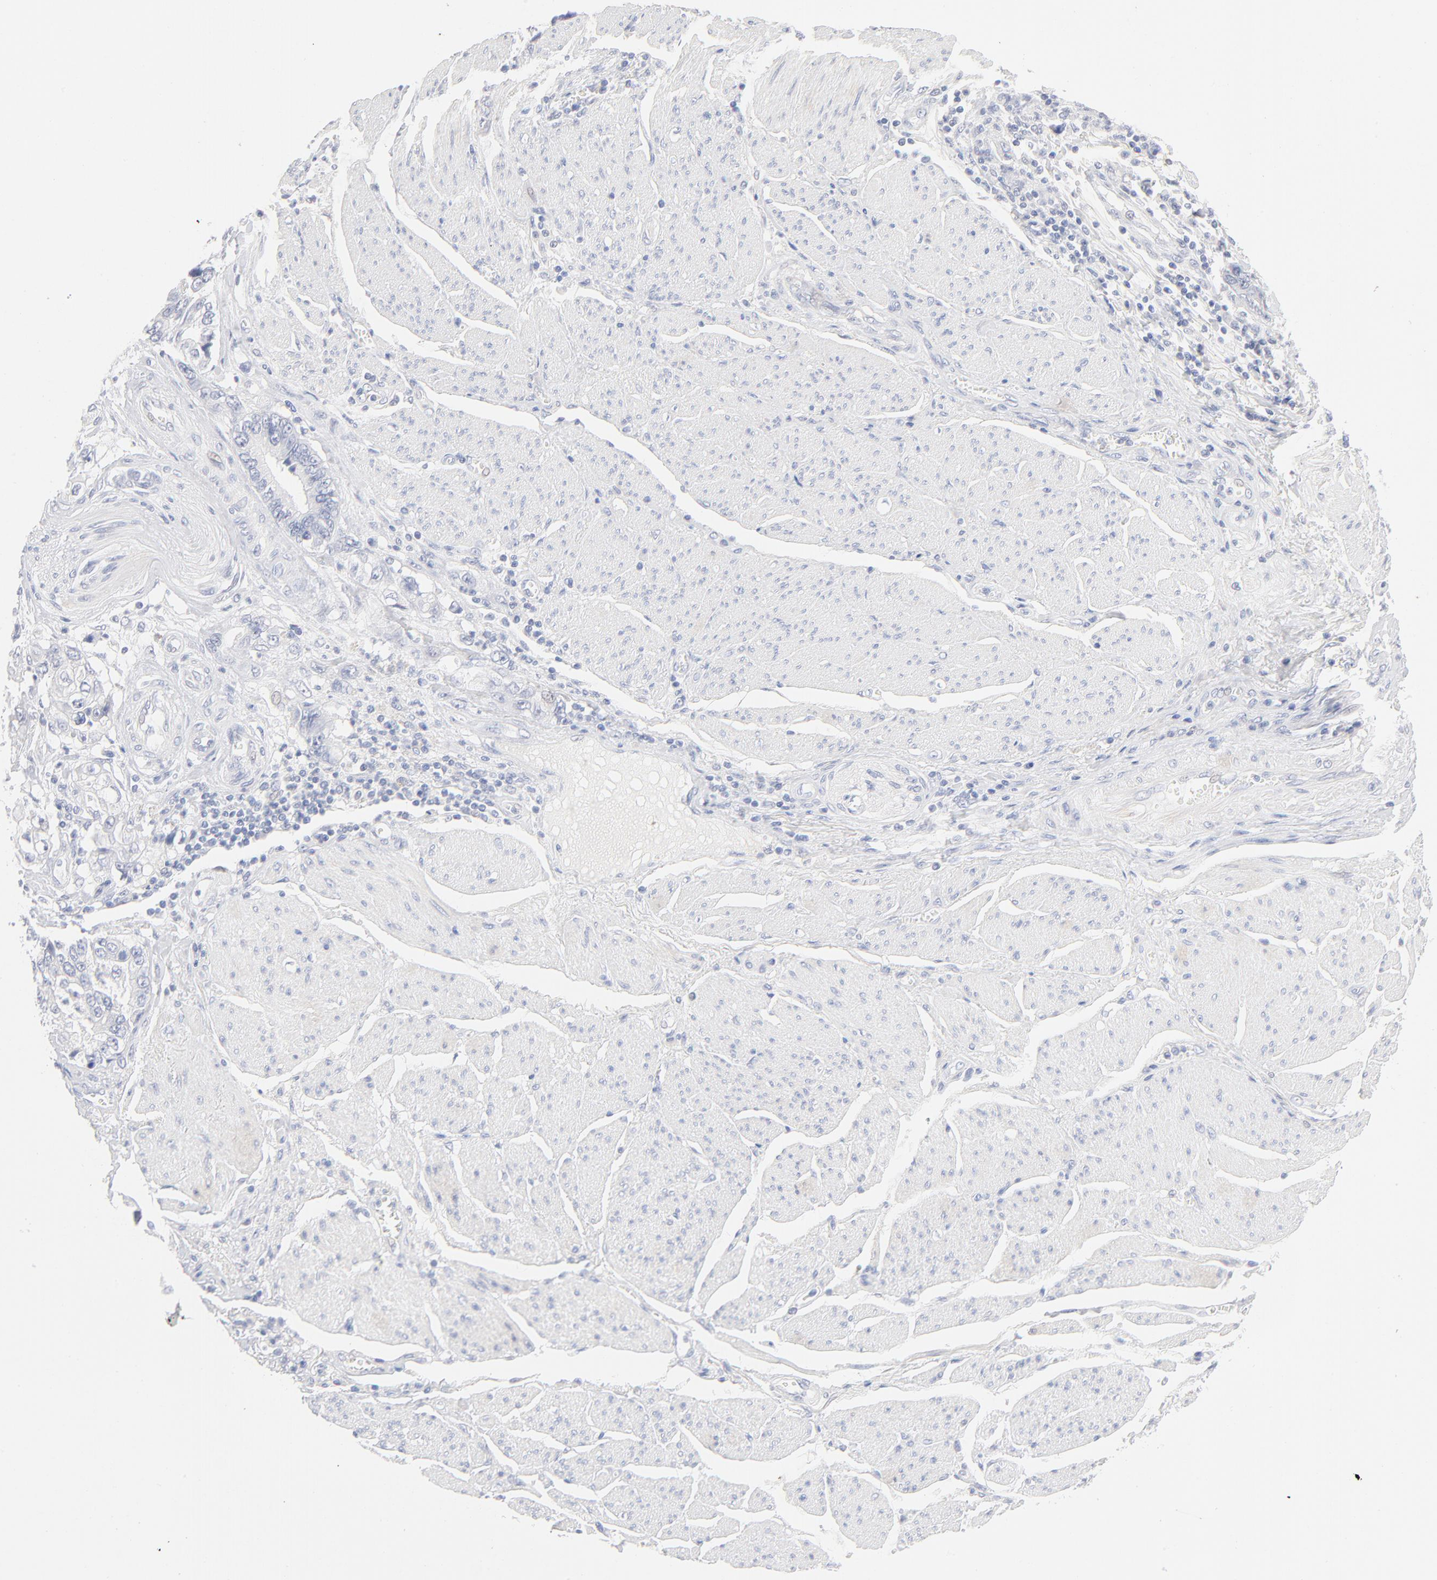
{"staining": {"intensity": "negative", "quantity": "none", "location": "none"}, "tissue": "stomach cancer", "cell_type": "Tumor cells", "image_type": "cancer", "snomed": [{"axis": "morphology", "description": "Adenocarcinoma, NOS"}, {"axis": "topography", "description": "Pancreas"}, {"axis": "topography", "description": "Stomach, upper"}], "caption": "The photomicrograph reveals no significant staining in tumor cells of stomach adenocarcinoma.", "gene": "ONECUT1", "patient": {"sex": "male", "age": 77}}